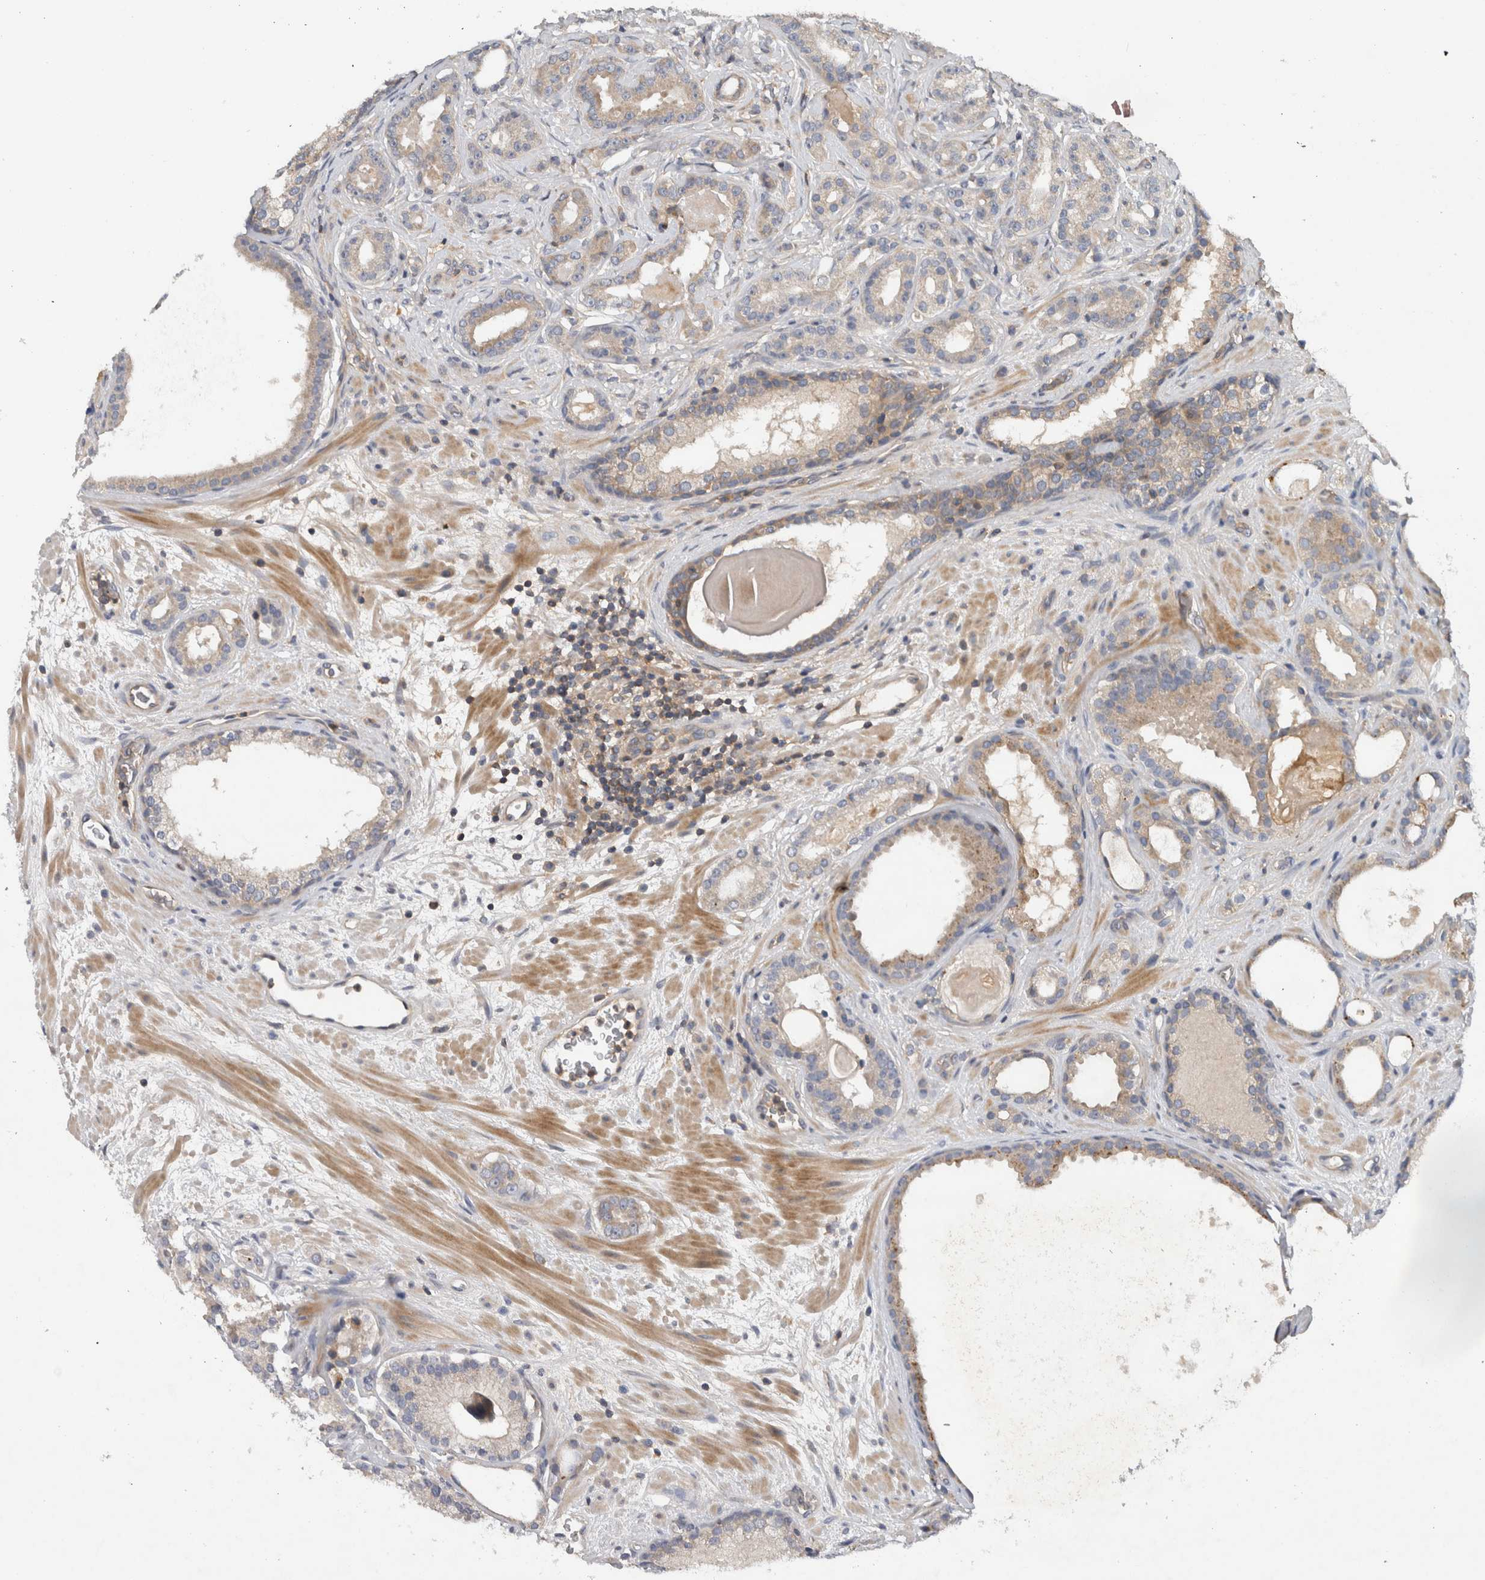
{"staining": {"intensity": "weak", "quantity": "<25%", "location": "cytoplasmic/membranous"}, "tissue": "prostate cancer", "cell_type": "Tumor cells", "image_type": "cancer", "snomed": [{"axis": "morphology", "description": "Adenocarcinoma, High grade"}, {"axis": "topography", "description": "Prostate"}], "caption": "Tumor cells are negative for protein expression in human prostate cancer (adenocarcinoma (high-grade)).", "gene": "SCARA5", "patient": {"sex": "male", "age": 60}}